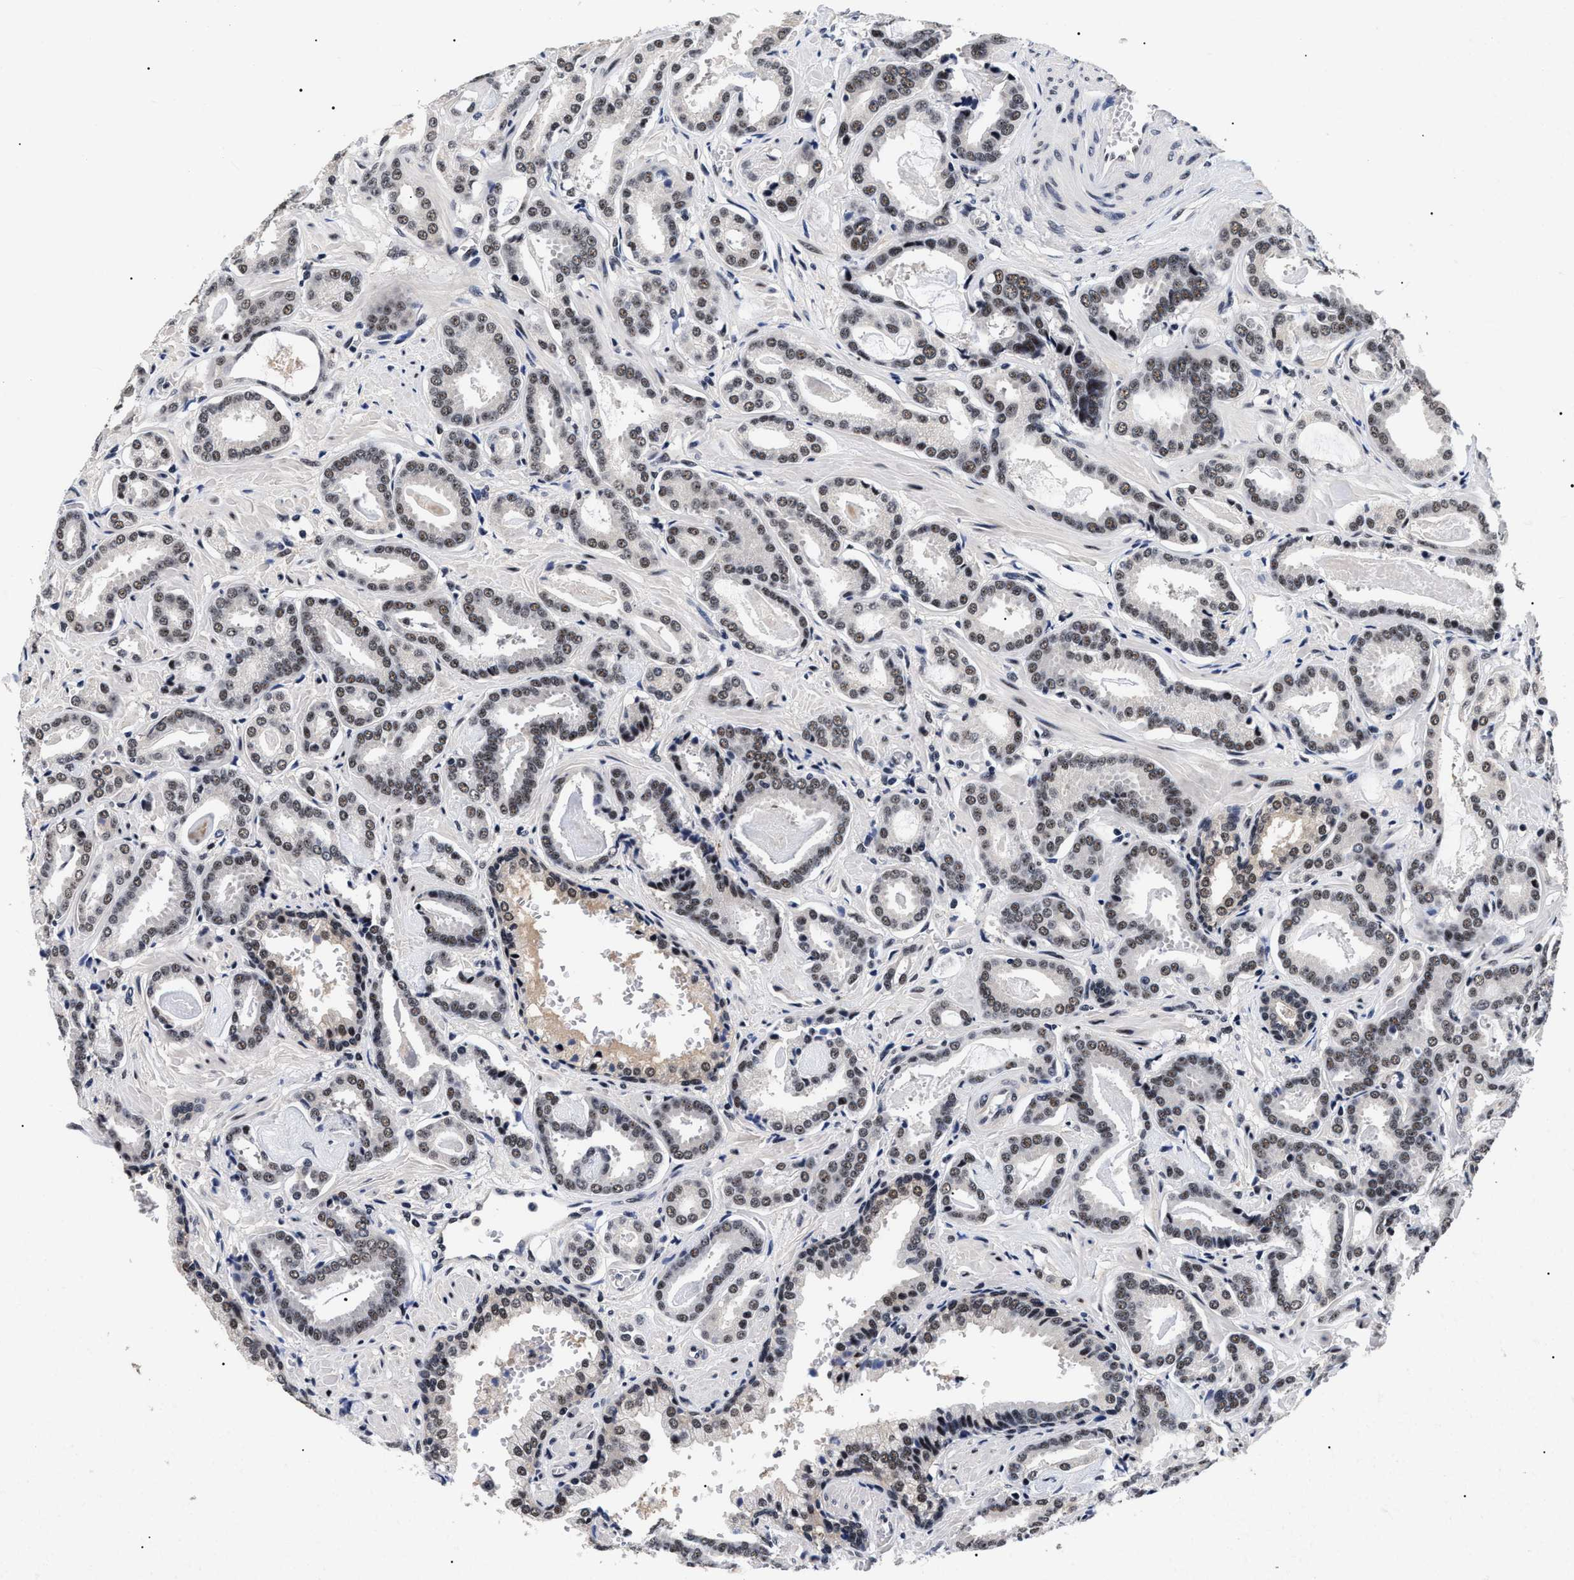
{"staining": {"intensity": "moderate", "quantity": ">75%", "location": "nuclear"}, "tissue": "prostate cancer", "cell_type": "Tumor cells", "image_type": "cancer", "snomed": [{"axis": "morphology", "description": "Adenocarcinoma, Low grade"}, {"axis": "topography", "description": "Prostate"}], "caption": "The image demonstrates staining of prostate low-grade adenocarcinoma, revealing moderate nuclear protein expression (brown color) within tumor cells.", "gene": "CAAP1", "patient": {"sex": "male", "age": 53}}